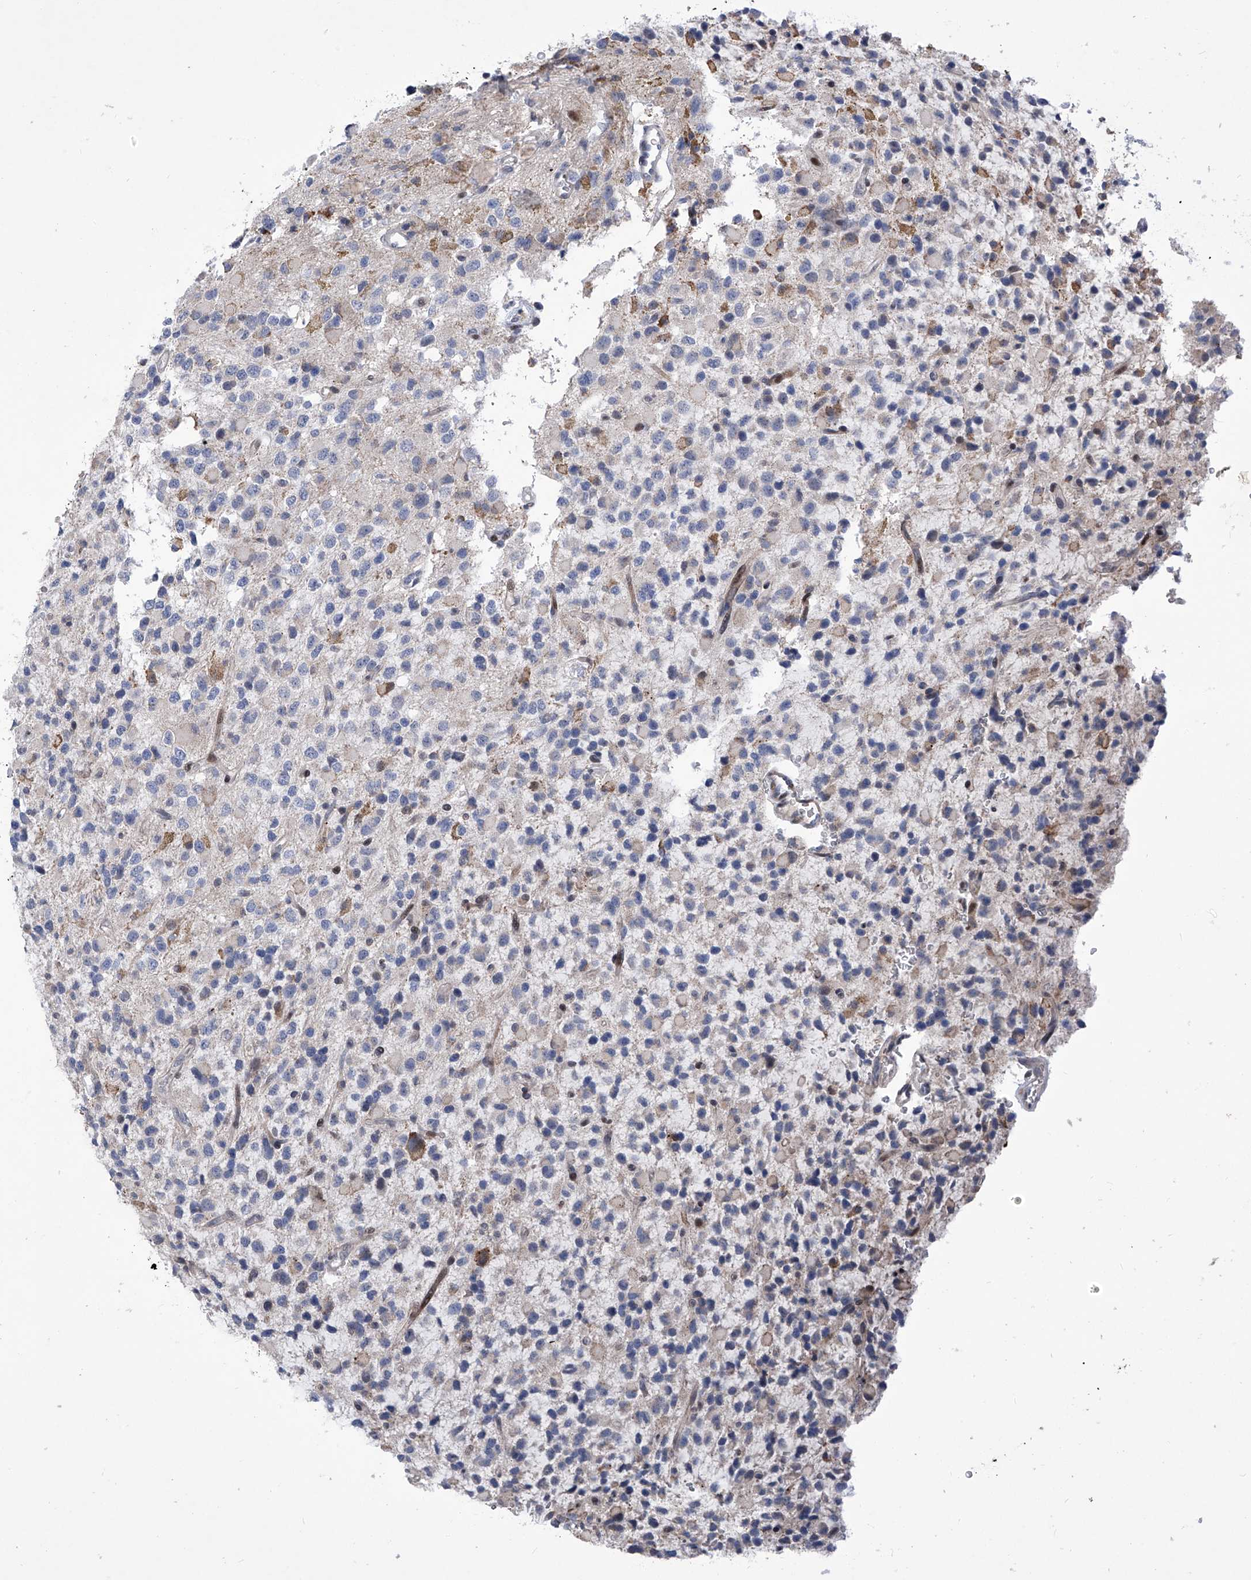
{"staining": {"intensity": "negative", "quantity": "none", "location": "none"}, "tissue": "glioma", "cell_type": "Tumor cells", "image_type": "cancer", "snomed": [{"axis": "morphology", "description": "Glioma, malignant, High grade"}, {"axis": "topography", "description": "Brain"}], "caption": "Human glioma stained for a protein using immunohistochemistry demonstrates no expression in tumor cells.", "gene": "NUFIP1", "patient": {"sex": "male", "age": 34}}